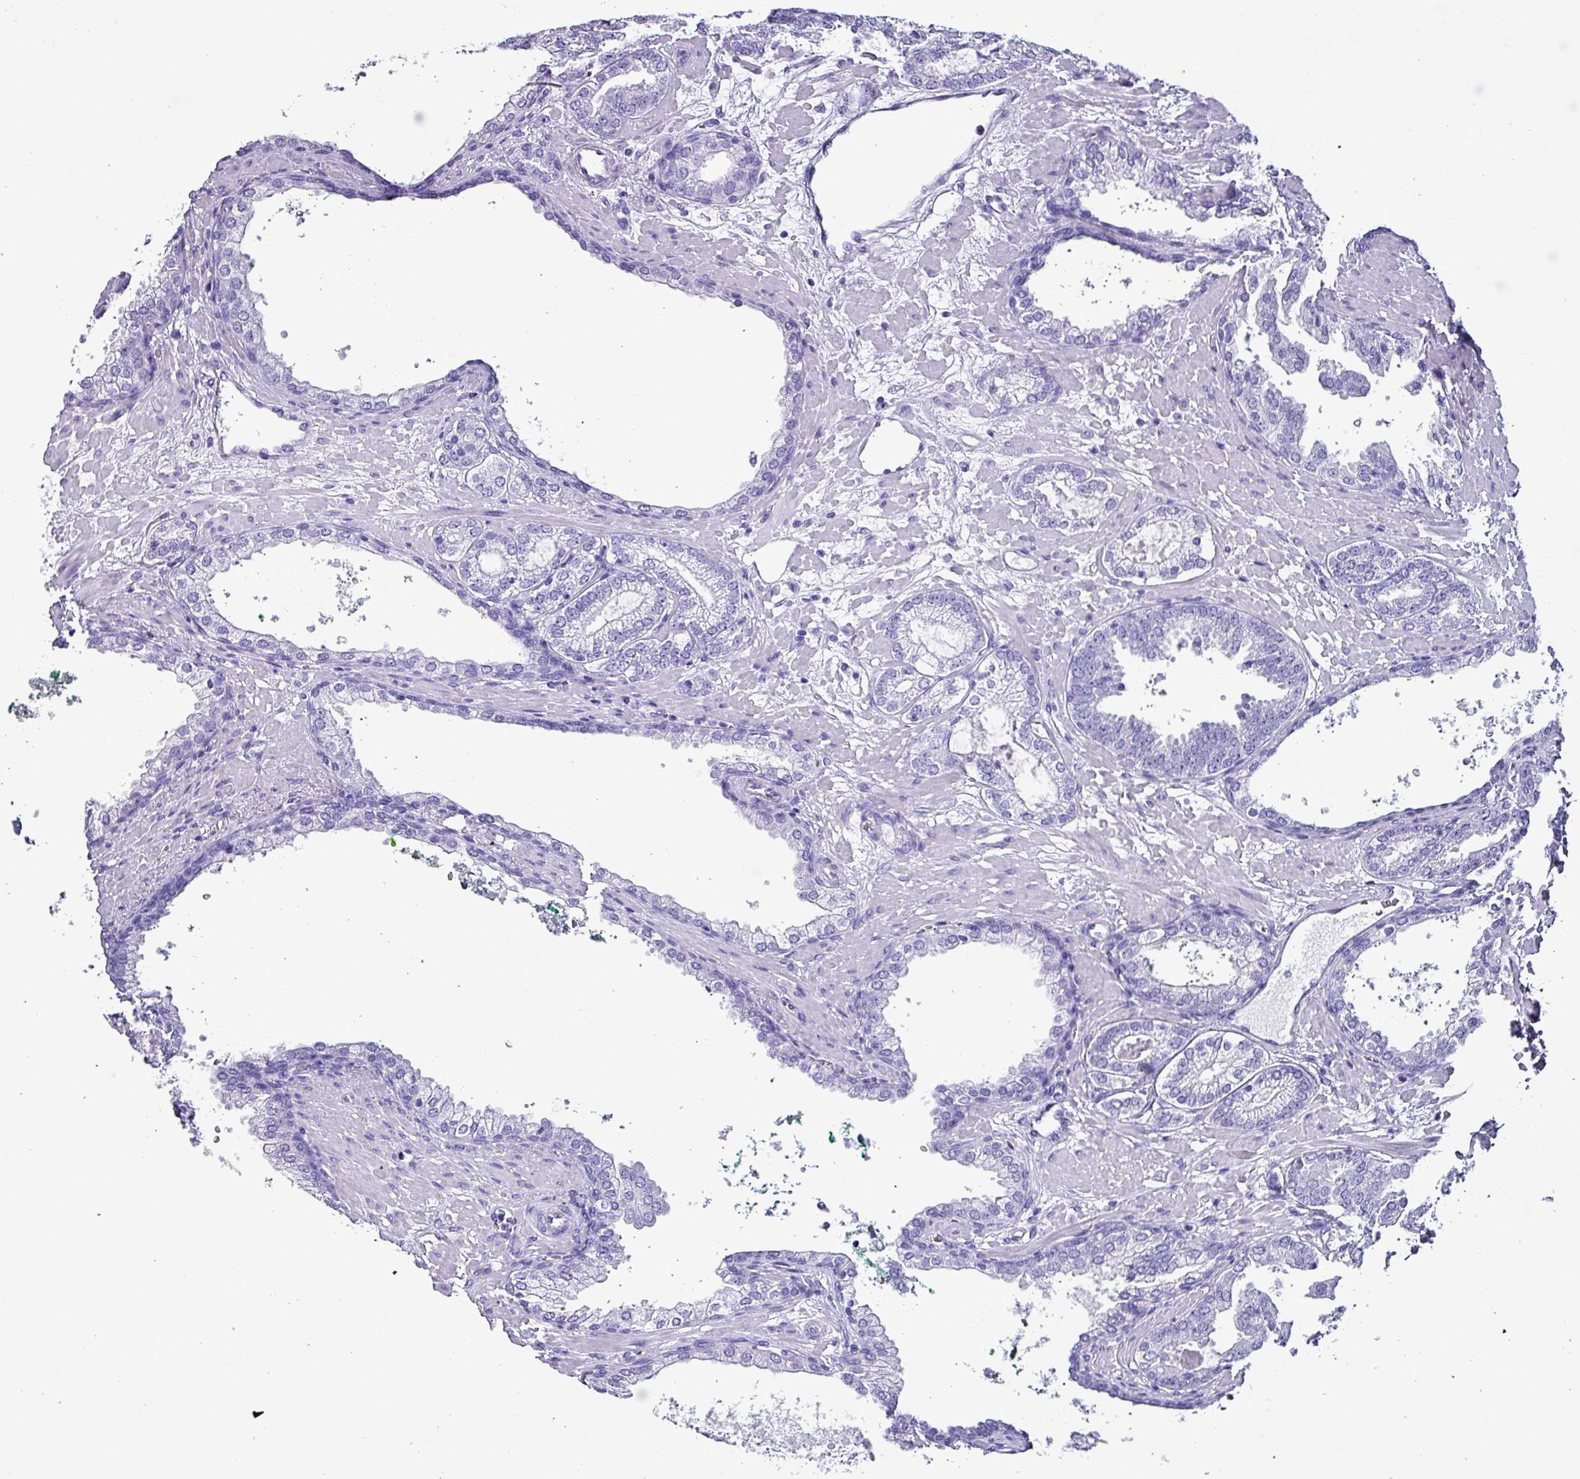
{"staining": {"intensity": "negative", "quantity": "none", "location": "none"}, "tissue": "prostate cancer", "cell_type": "Tumor cells", "image_type": "cancer", "snomed": [{"axis": "morphology", "description": "Adenocarcinoma, High grade"}, {"axis": "topography", "description": "Prostate"}], "caption": "This is an immunohistochemistry photomicrograph of human prostate cancer. There is no staining in tumor cells.", "gene": "KRT6C", "patient": {"sex": "male", "age": 60}}